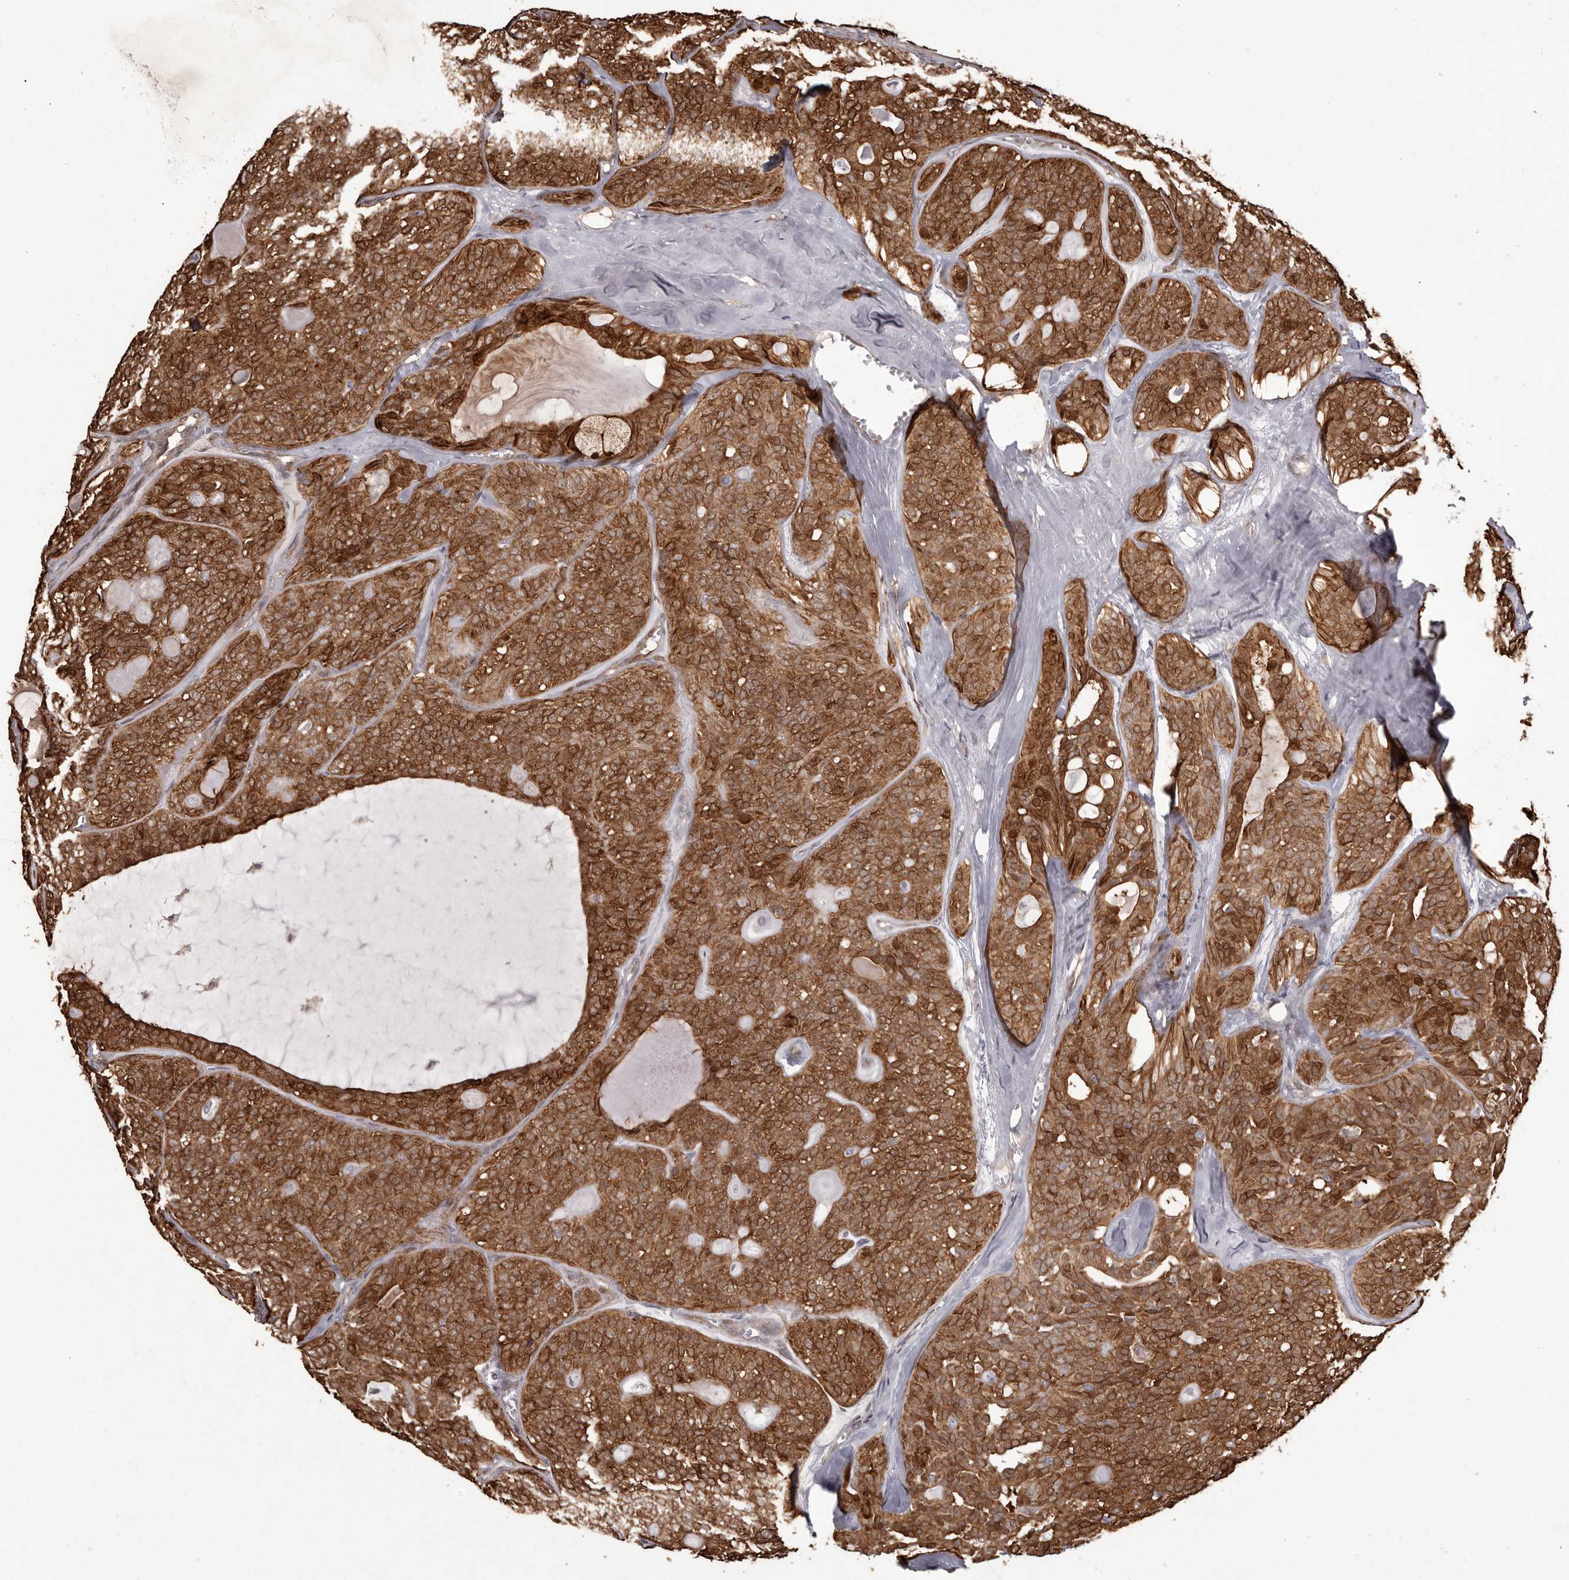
{"staining": {"intensity": "strong", "quantity": ">75%", "location": "cytoplasmic/membranous"}, "tissue": "head and neck cancer", "cell_type": "Tumor cells", "image_type": "cancer", "snomed": [{"axis": "morphology", "description": "Adenocarcinoma, NOS"}, {"axis": "topography", "description": "Head-Neck"}], "caption": "Immunohistochemical staining of human adenocarcinoma (head and neck) displays high levels of strong cytoplasmic/membranous protein positivity in about >75% of tumor cells.", "gene": "GFOD1", "patient": {"sex": "male", "age": 66}}